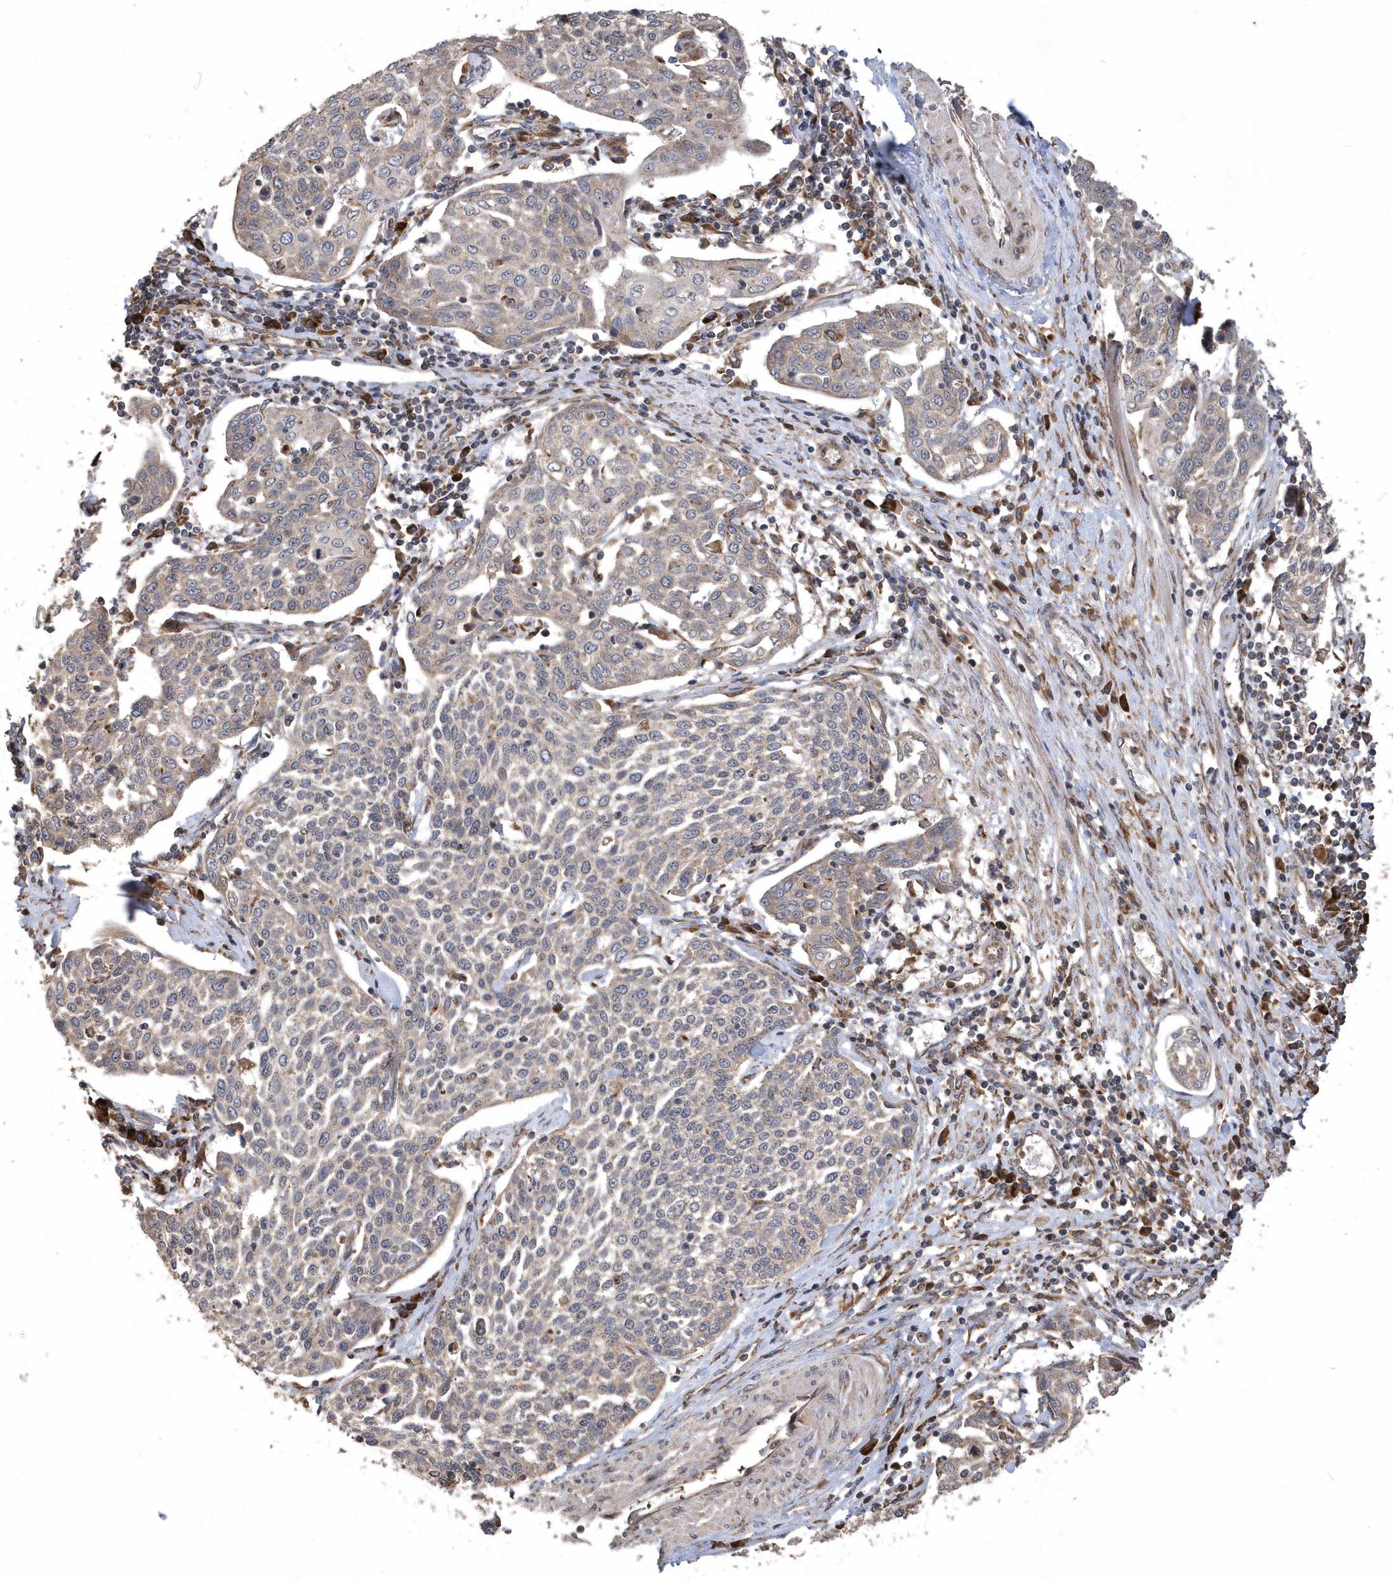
{"staining": {"intensity": "negative", "quantity": "none", "location": "none"}, "tissue": "cervical cancer", "cell_type": "Tumor cells", "image_type": "cancer", "snomed": [{"axis": "morphology", "description": "Squamous cell carcinoma, NOS"}, {"axis": "topography", "description": "Cervix"}], "caption": "Immunohistochemistry (IHC) photomicrograph of cervical cancer stained for a protein (brown), which demonstrates no staining in tumor cells. (Stains: DAB (3,3'-diaminobenzidine) IHC with hematoxylin counter stain, Microscopy: brightfield microscopy at high magnification).", "gene": "WASHC5", "patient": {"sex": "female", "age": 34}}